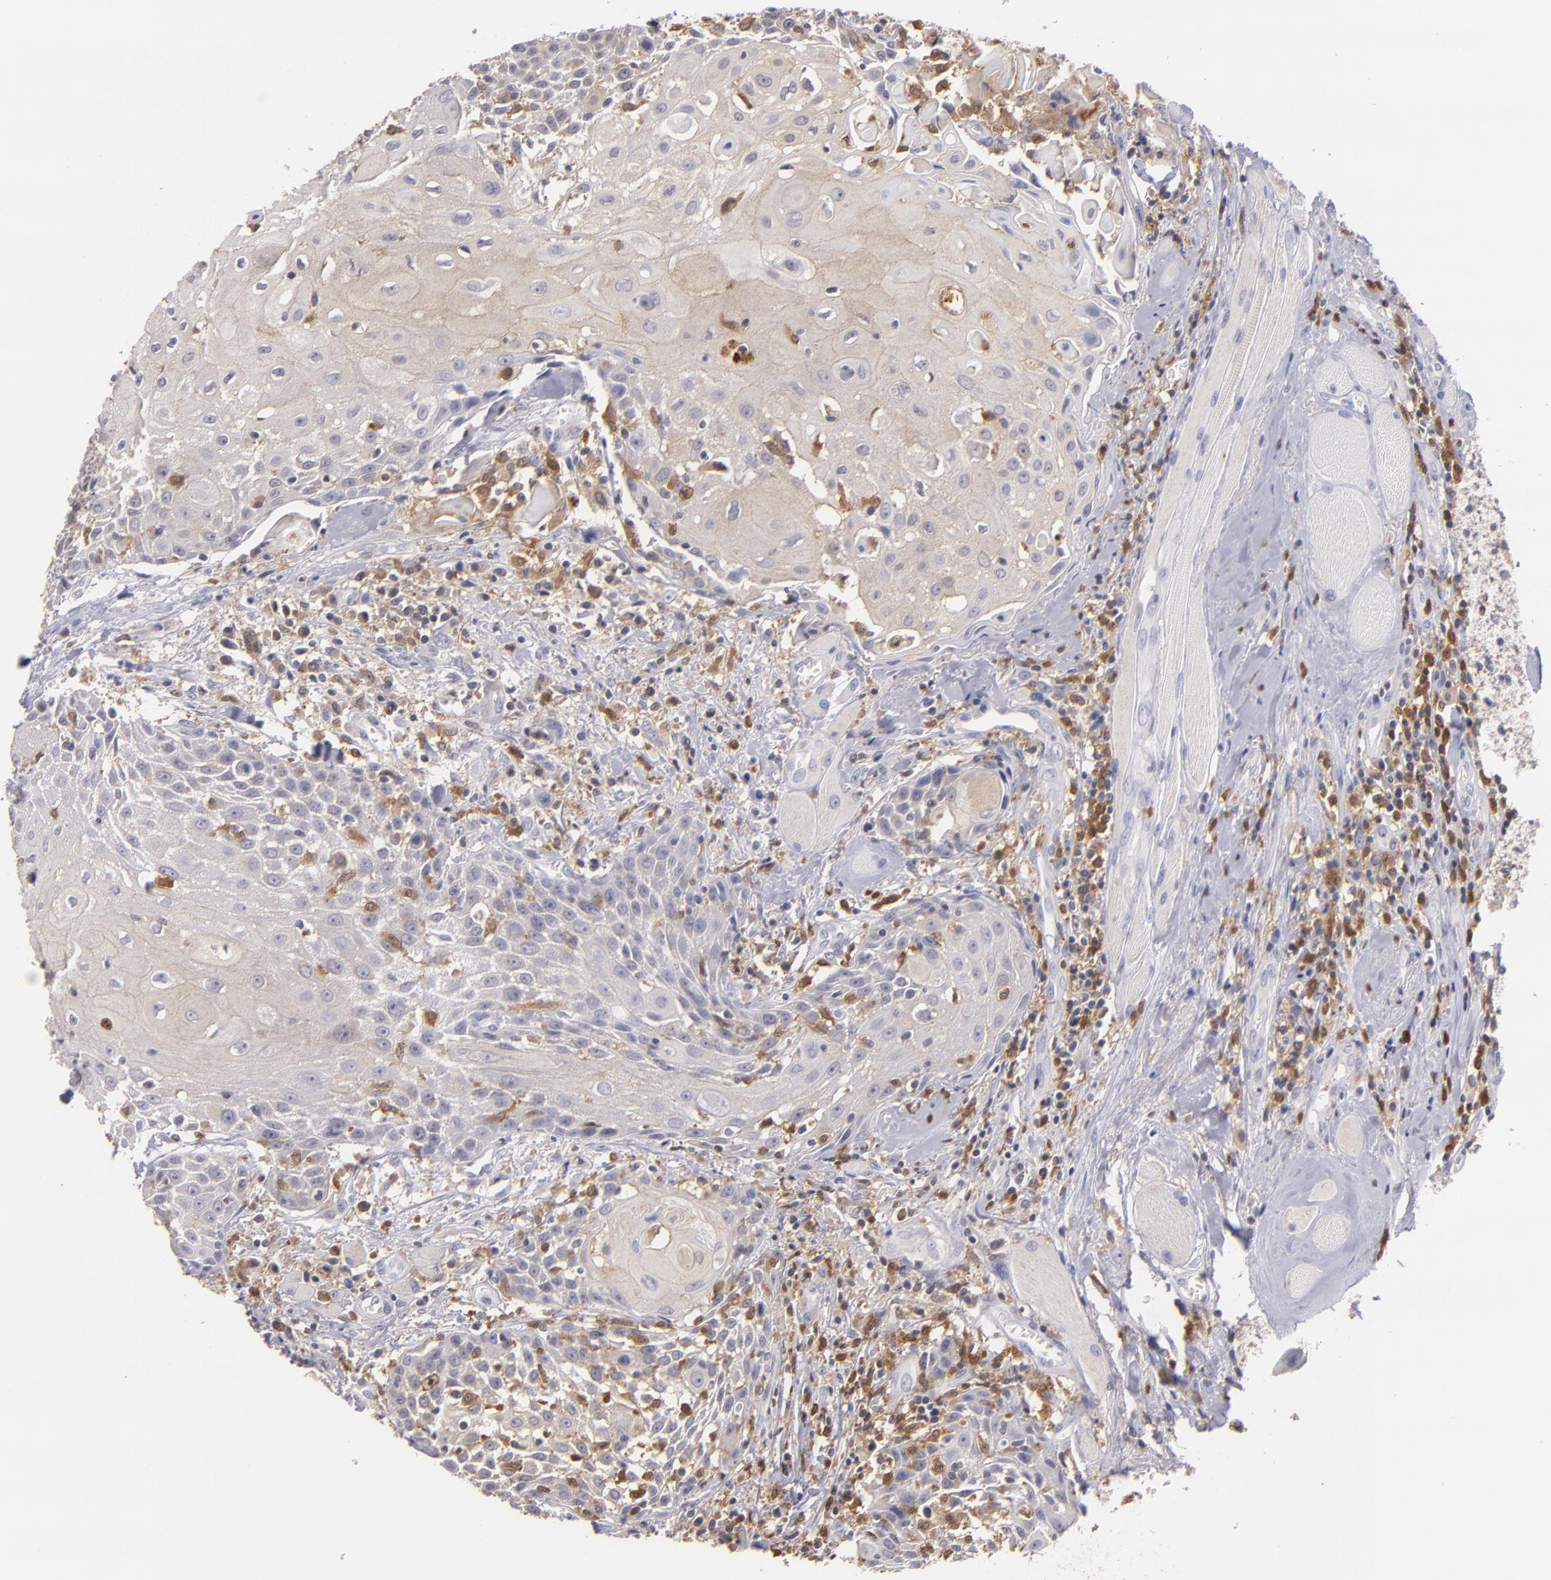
{"staining": {"intensity": "weak", "quantity": "25%-75%", "location": "cytoplasmic/membranous"}, "tissue": "head and neck cancer", "cell_type": "Tumor cells", "image_type": "cancer", "snomed": [{"axis": "morphology", "description": "Squamous cell carcinoma, NOS"}, {"axis": "topography", "description": "Oral tissue"}, {"axis": "topography", "description": "Head-Neck"}], "caption": "Immunohistochemistry histopathology image of neoplastic tissue: human head and neck squamous cell carcinoma stained using IHC demonstrates low levels of weak protein expression localized specifically in the cytoplasmic/membranous of tumor cells, appearing as a cytoplasmic/membranous brown color.", "gene": "PRKCD", "patient": {"sex": "female", "age": 82}}